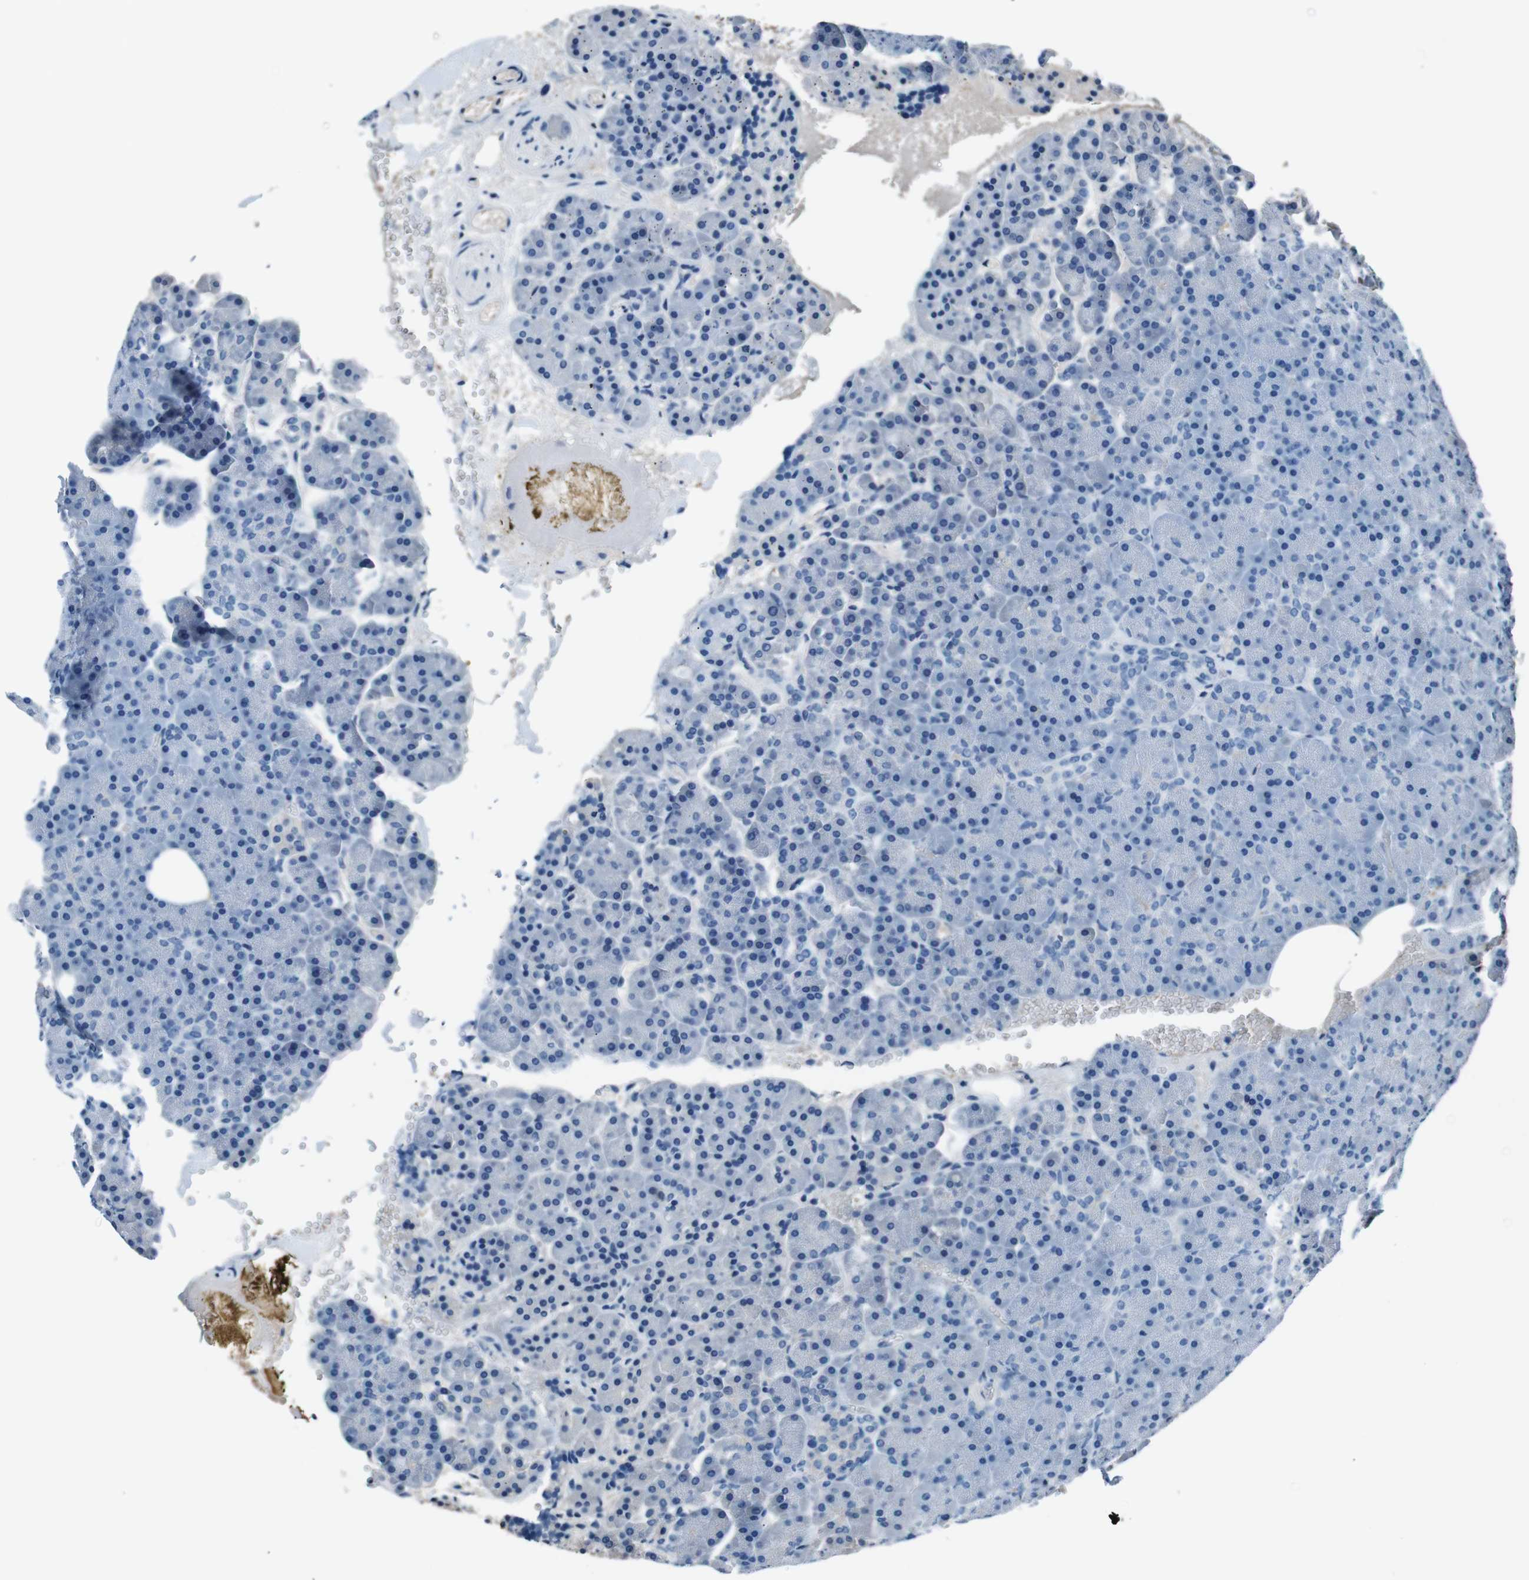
{"staining": {"intensity": "negative", "quantity": "none", "location": "none"}, "tissue": "pancreas", "cell_type": "Exocrine glandular cells", "image_type": "normal", "snomed": [{"axis": "morphology", "description": "Normal tissue, NOS"}, {"axis": "topography", "description": "Pancreas"}], "caption": "Exocrine glandular cells are negative for brown protein staining in unremarkable pancreas. (Stains: DAB immunohistochemistry (IHC) with hematoxylin counter stain, Microscopy: brightfield microscopy at high magnification).", "gene": "LEP", "patient": {"sex": "female", "age": 35}}